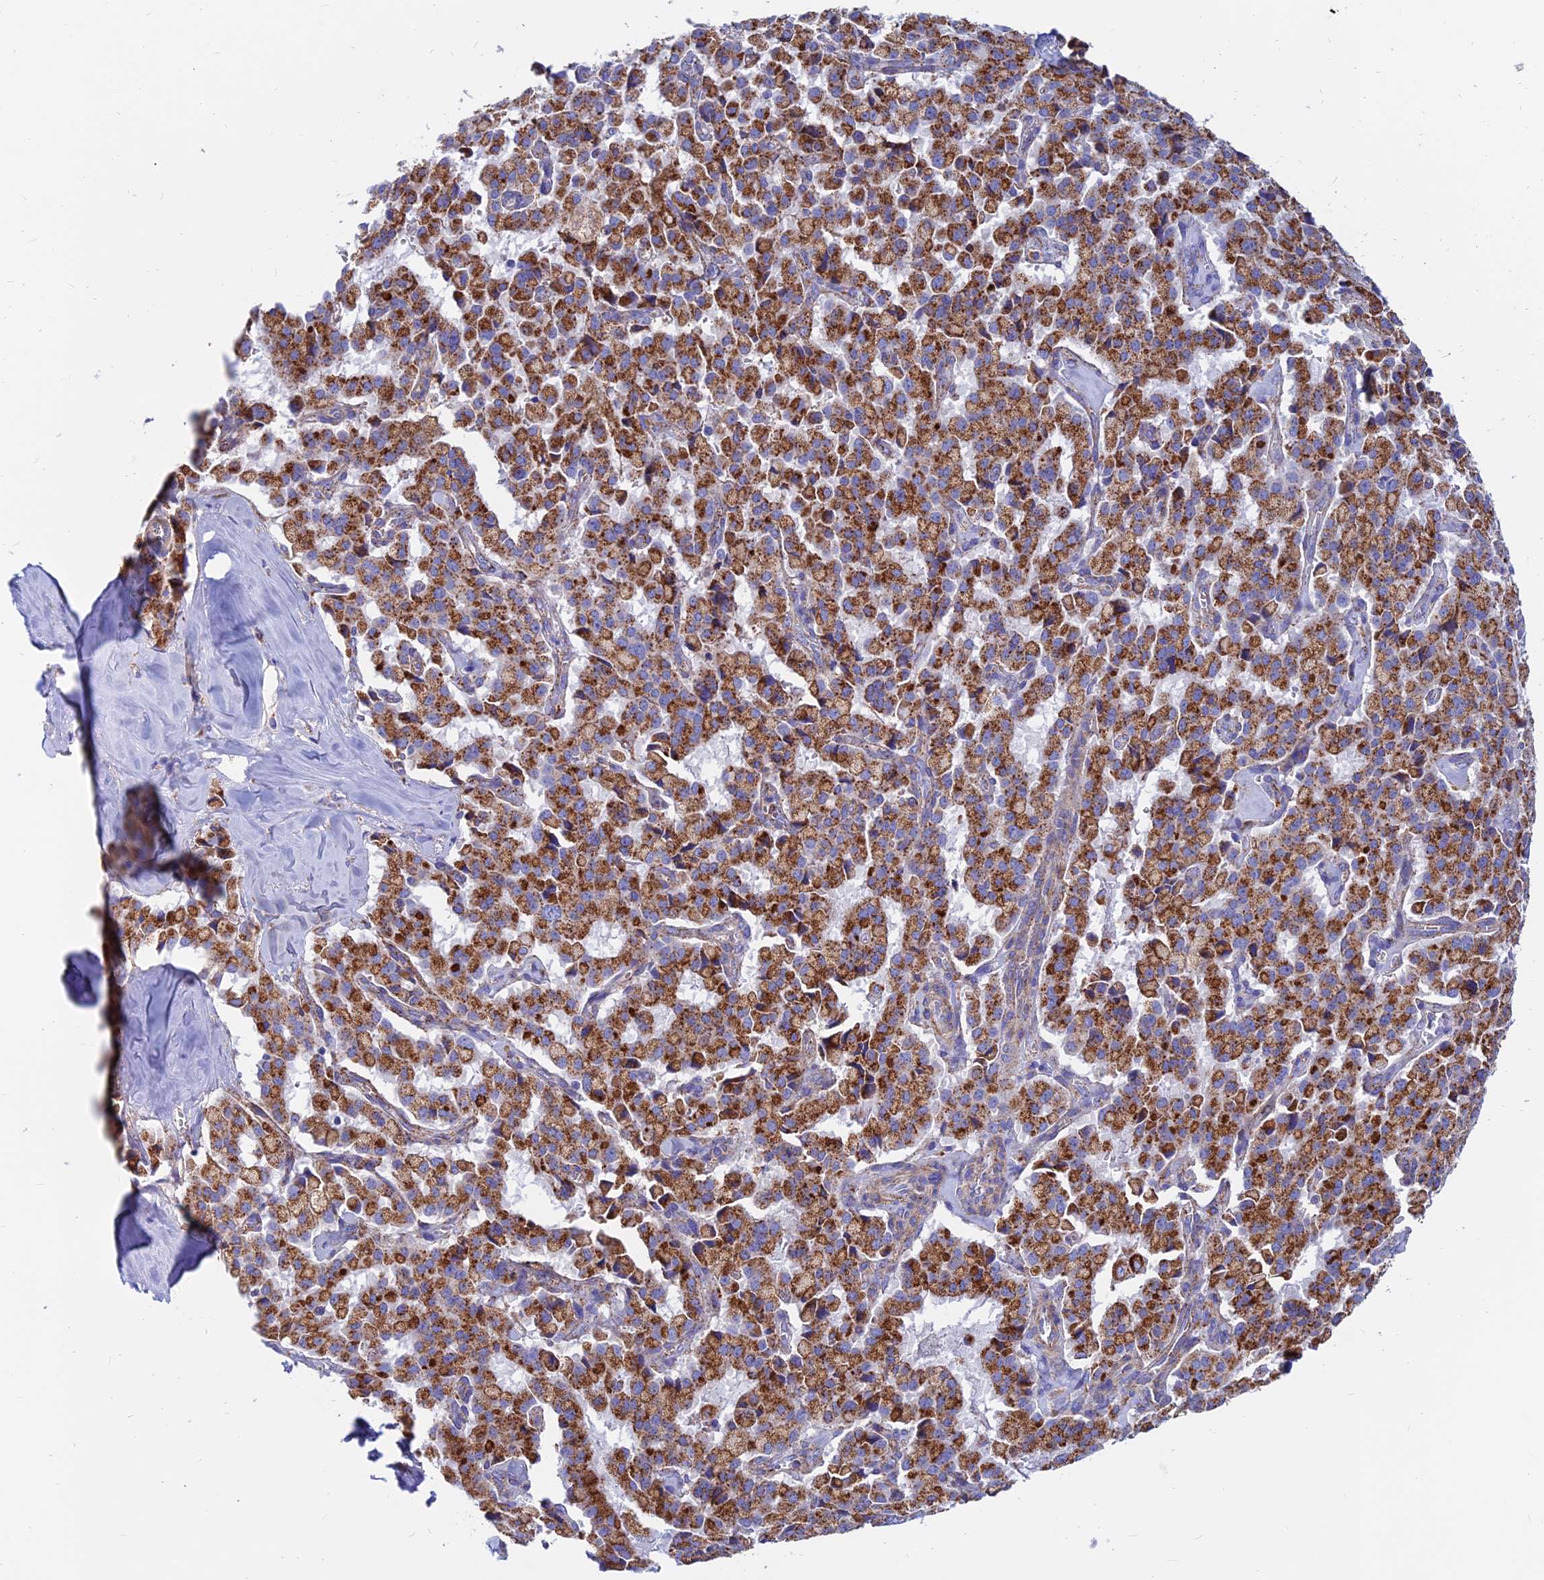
{"staining": {"intensity": "strong", "quantity": ">75%", "location": "cytoplasmic/membranous"}, "tissue": "pancreatic cancer", "cell_type": "Tumor cells", "image_type": "cancer", "snomed": [{"axis": "morphology", "description": "Adenocarcinoma, NOS"}, {"axis": "topography", "description": "Pancreas"}], "caption": "The image exhibits immunohistochemical staining of pancreatic cancer. There is strong cytoplasmic/membranous staining is seen in approximately >75% of tumor cells.", "gene": "SPNS1", "patient": {"sex": "male", "age": 65}}